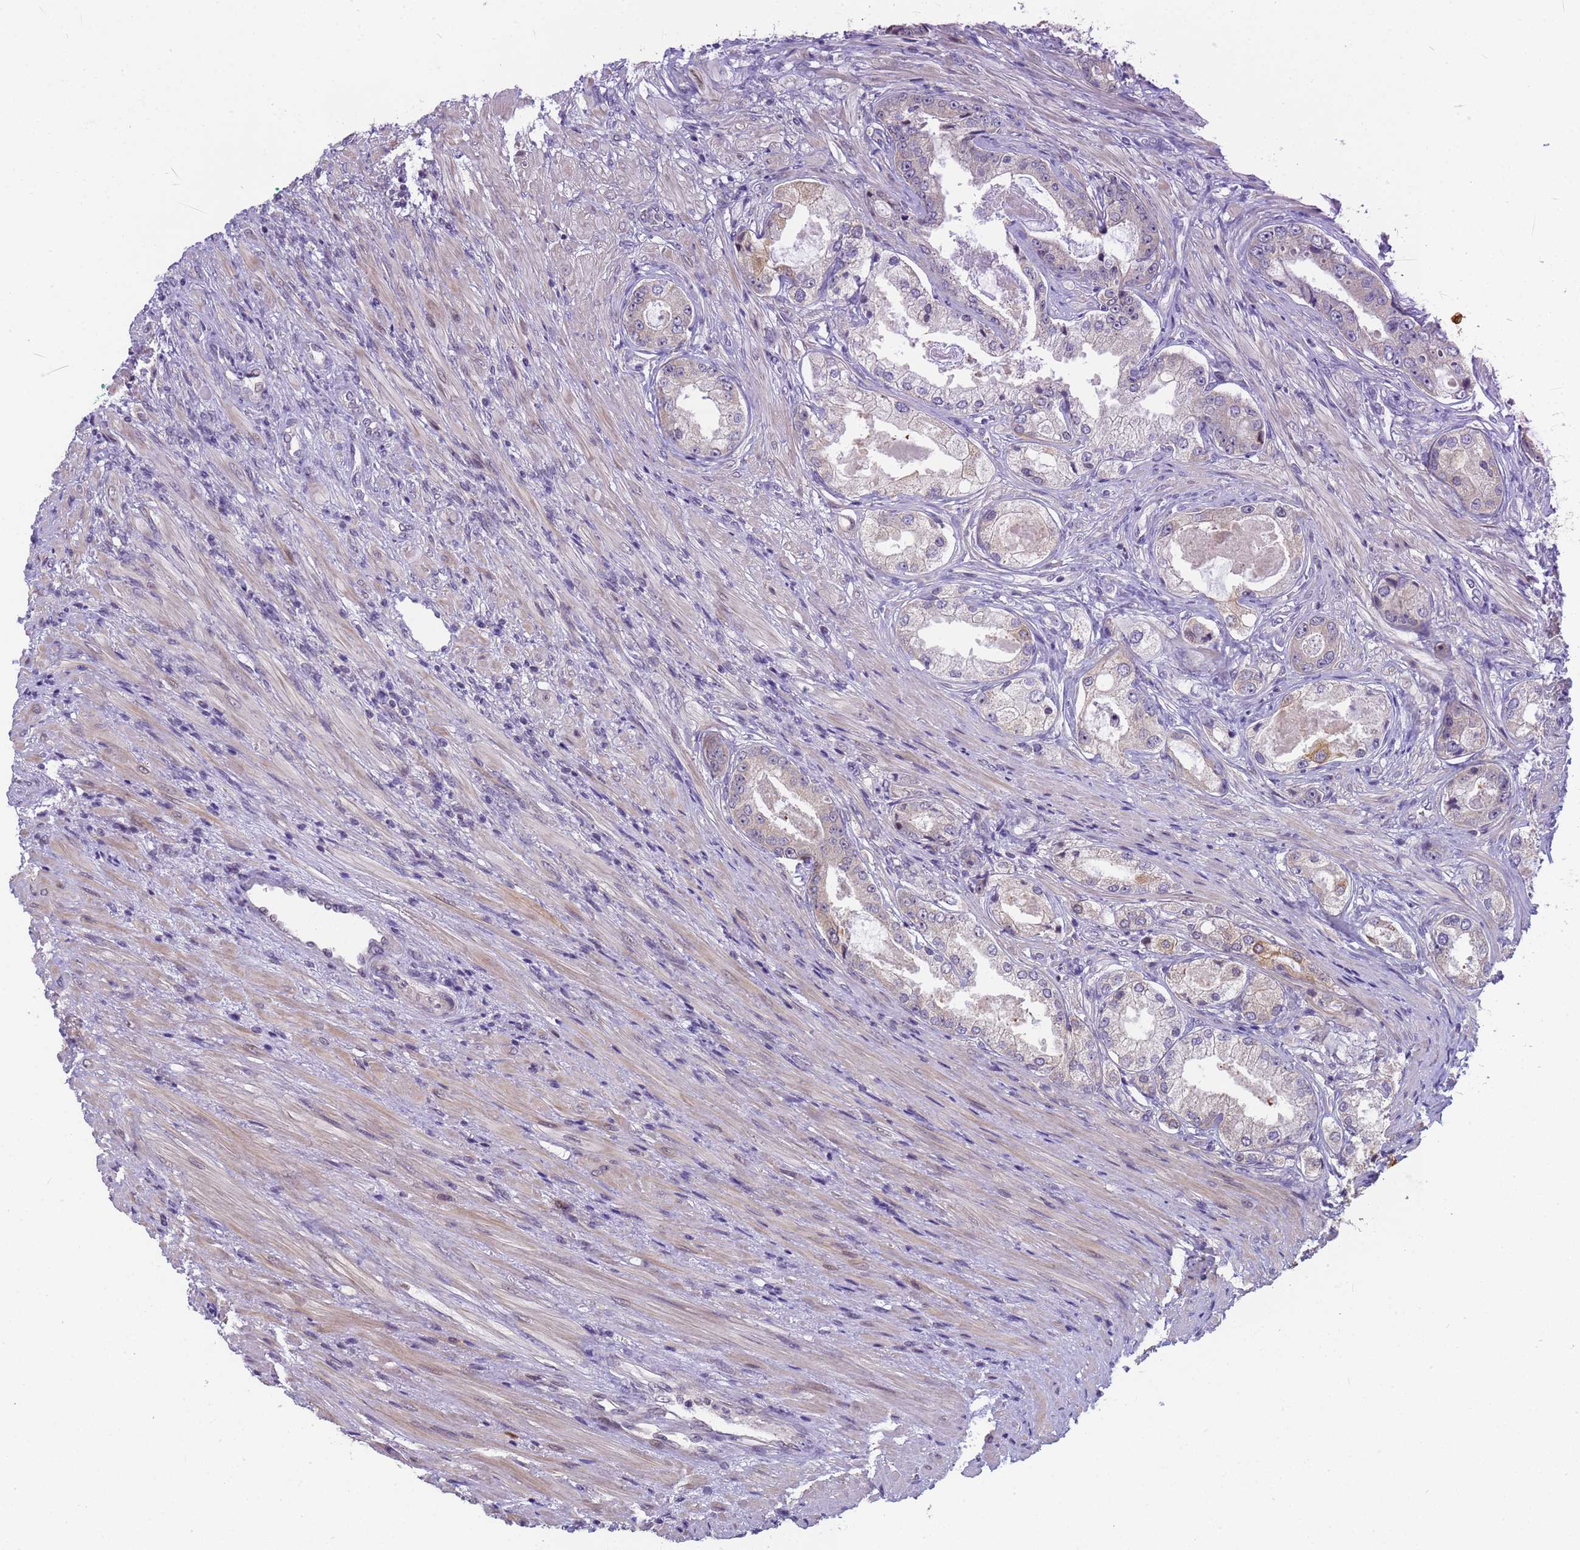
{"staining": {"intensity": "negative", "quantity": "none", "location": "none"}, "tissue": "prostate cancer", "cell_type": "Tumor cells", "image_type": "cancer", "snomed": [{"axis": "morphology", "description": "Adenocarcinoma, Low grade"}, {"axis": "topography", "description": "Prostate"}], "caption": "The photomicrograph shows no staining of tumor cells in prostate cancer (adenocarcinoma (low-grade)).", "gene": "VWA3A", "patient": {"sex": "male", "age": 68}}